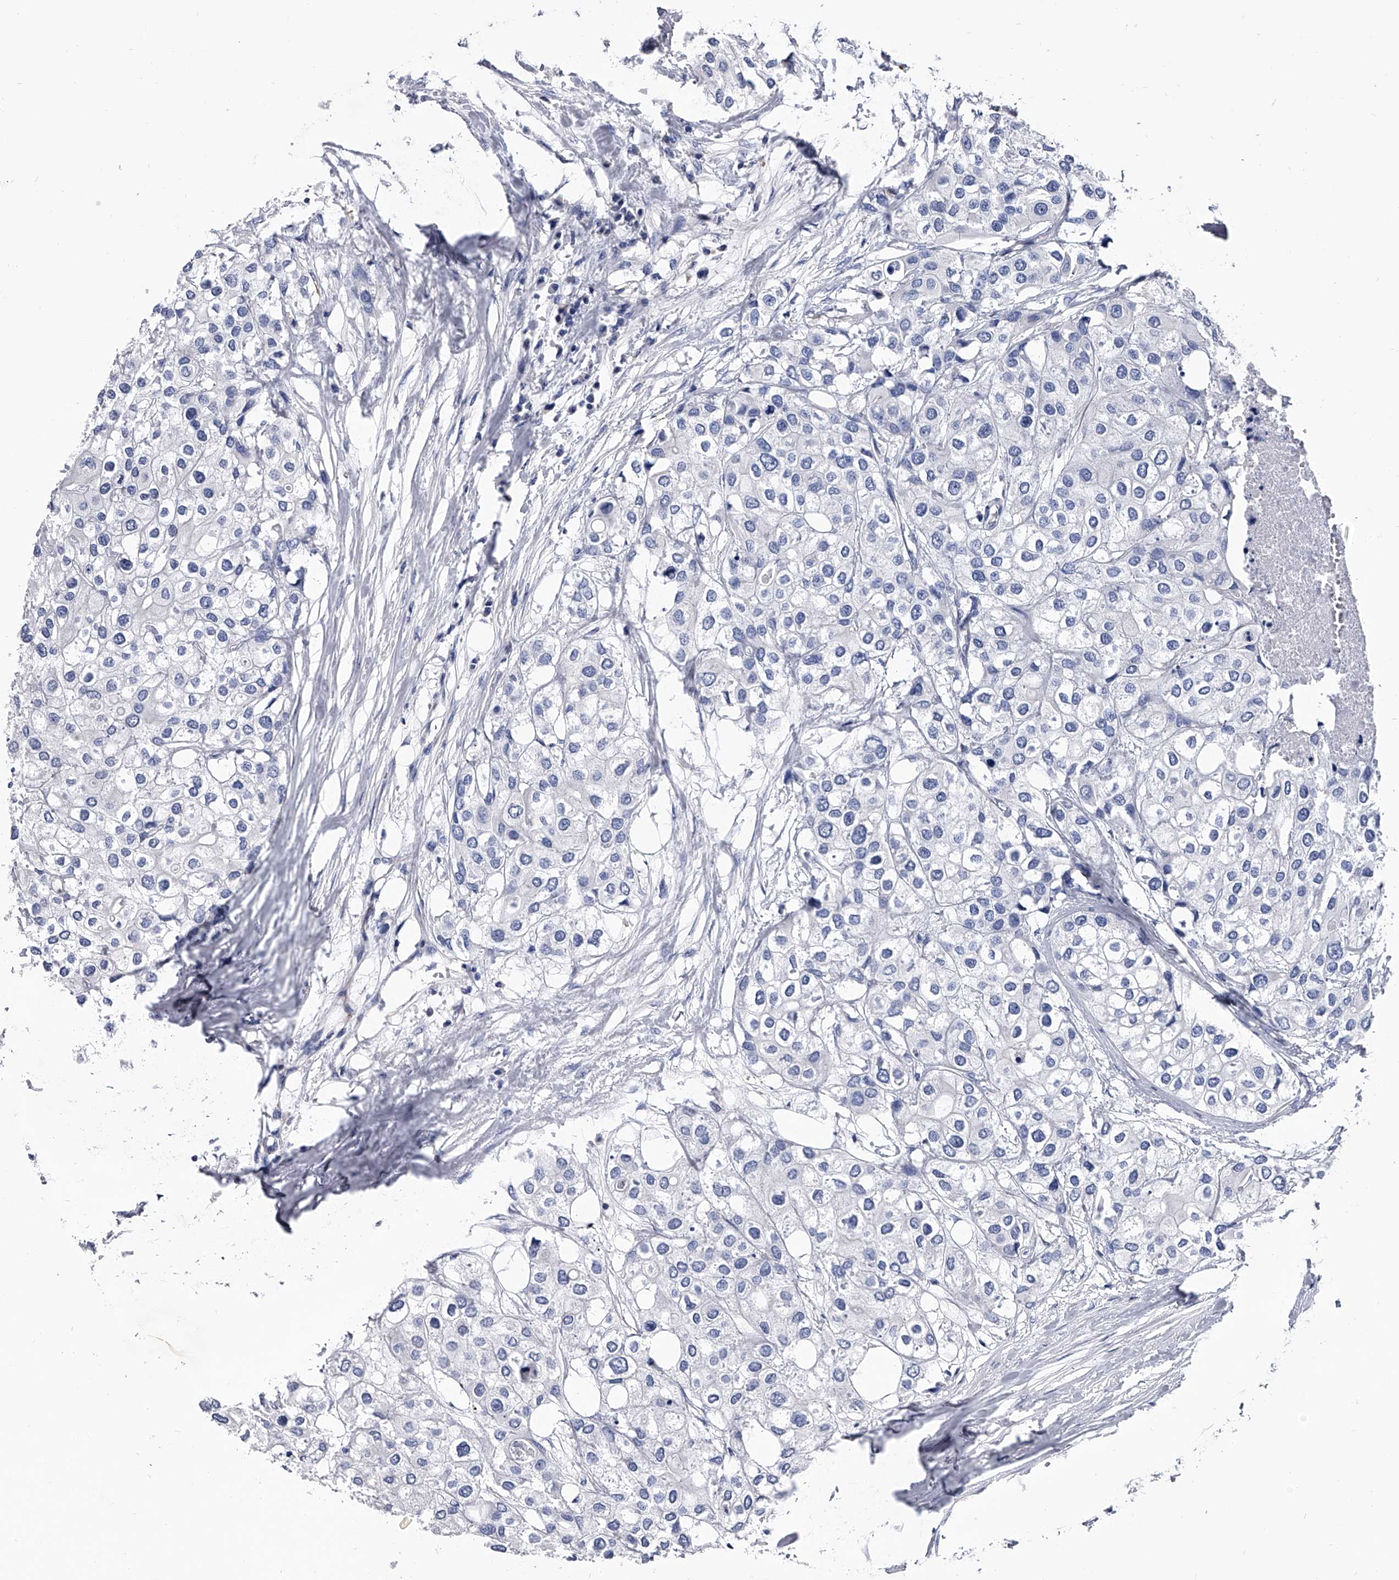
{"staining": {"intensity": "negative", "quantity": "none", "location": "none"}, "tissue": "urothelial cancer", "cell_type": "Tumor cells", "image_type": "cancer", "snomed": [{"axis": "morphology", "description": "Urothelial carcinoma, High grade"}, {"axis": "topography", "description": "Urinary bladder"}], "caption": "Immunohistochemical staining of urothelial carcinoma (high-grade) shows no significant staining in tumor cells. (DAB (3,3'-diaminobenzidine) IHC, high magnification).", "gene": "EFCAB7", "patient": {"sex": "male", "age": 64}}